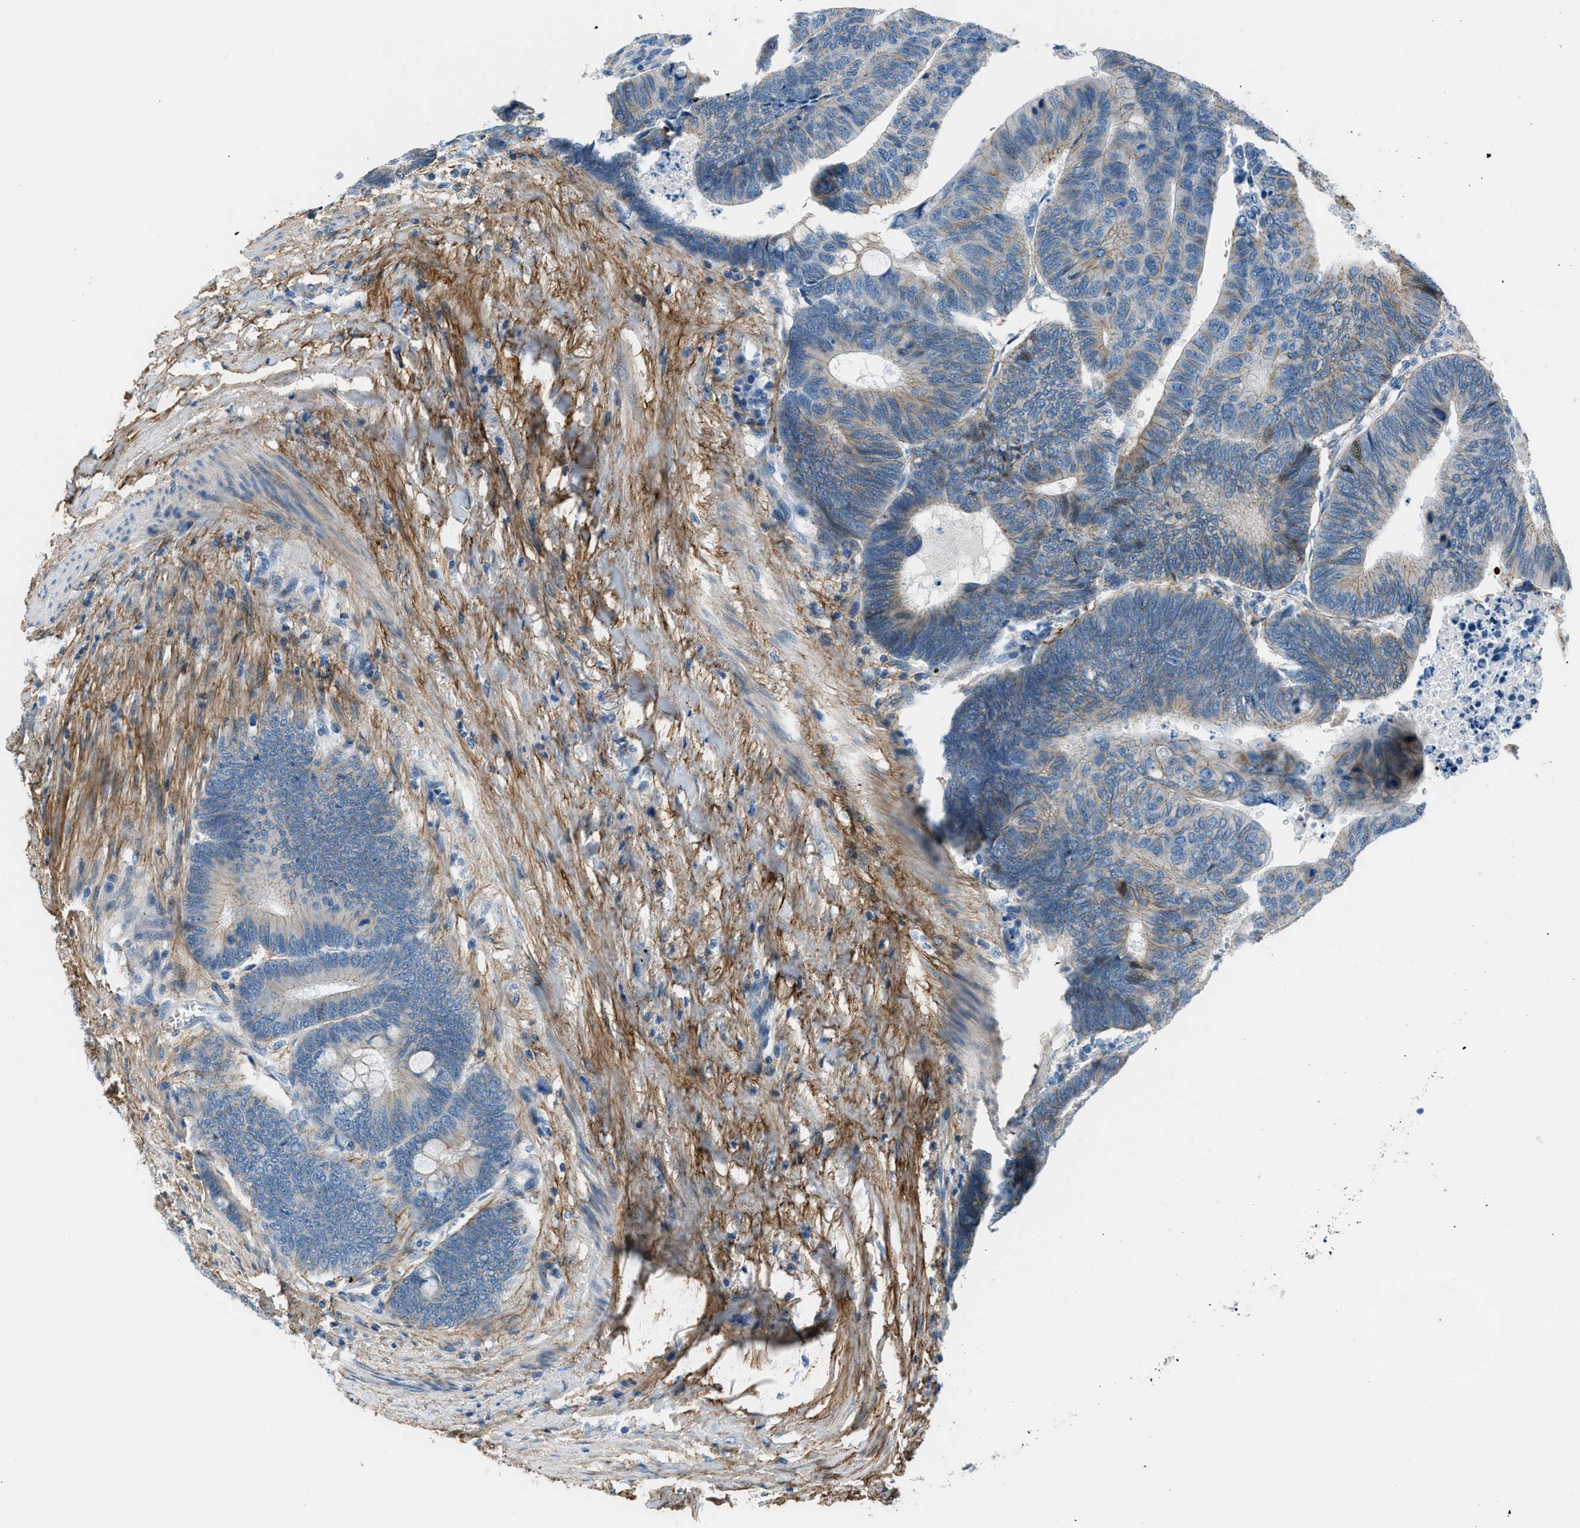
{"staining": {"intensity": "weak", "quantity": "<25%", "location": "cytoplasmic/membranous"}, "tissue": "colorectal cancer", "cell_type": "Tumor cells", "image_type": "cancer", "snomed": [{"axis": "morphology", "description": "Normal tissue, NOS"}, {"axis": "morphology", "description": "Adenocarcinoma, NOS"}, {"axis": "topography", "description": "Rectum"}, {"axis": "topography", "description": "Peripheral nerve tissue"}], "caption": "Micrograph shows no protein expression in tumor cells of colorectal adenocarcinoma tissue.", "gene": "FBN1", "patient": {"sex": "male", "age": 92}}